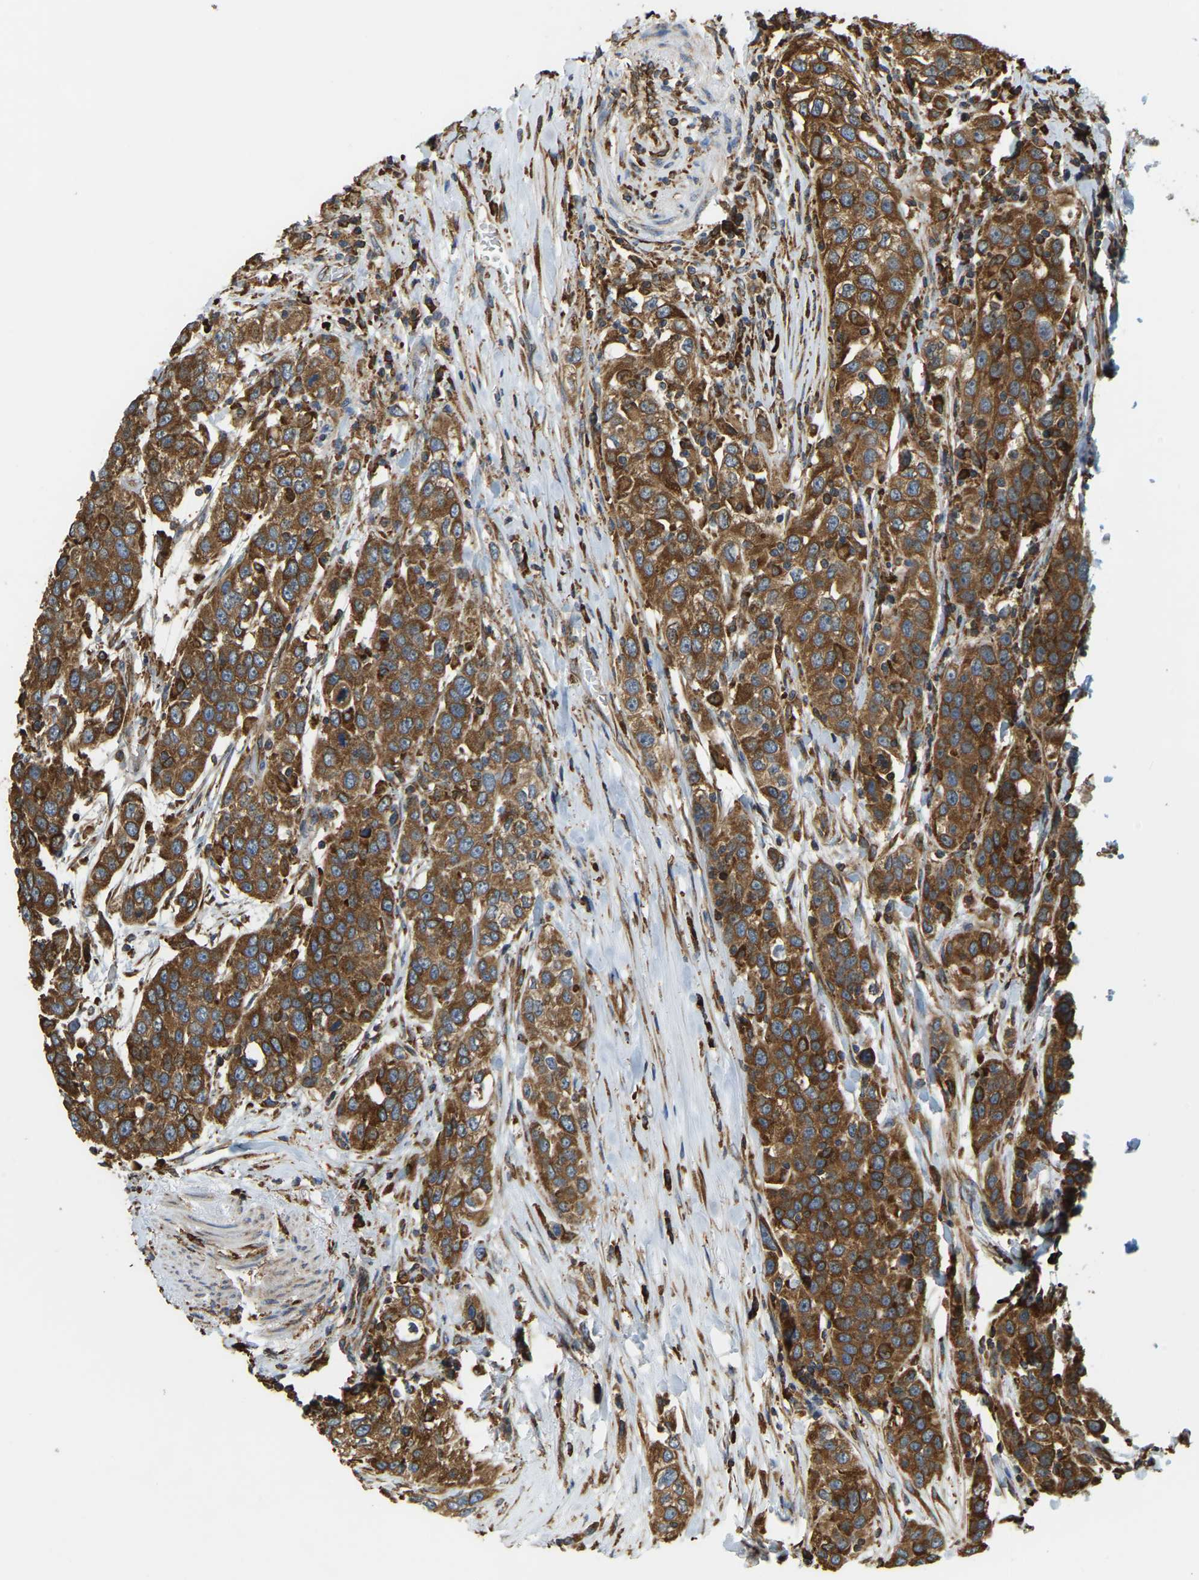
{"staining": {"intensity": "strong", "quantity": ">75%", "location": "cytoplasmic/membranous"}, "tissue": "urothelial cancer", "cell_type": "Tumor cells", "image_type": "cancer", "snomed": [{"axis": "morphology", "description": "Urothelial carcinoma, High grade"}, {"axis": "topography", "description": "Urinary bladder"}], "caption": "Human urothelial cancer stained with a protein marker displays strong staining in tumor cells.", "gene": "RNF115", "patient": {"sex": "female", "age": 80}}